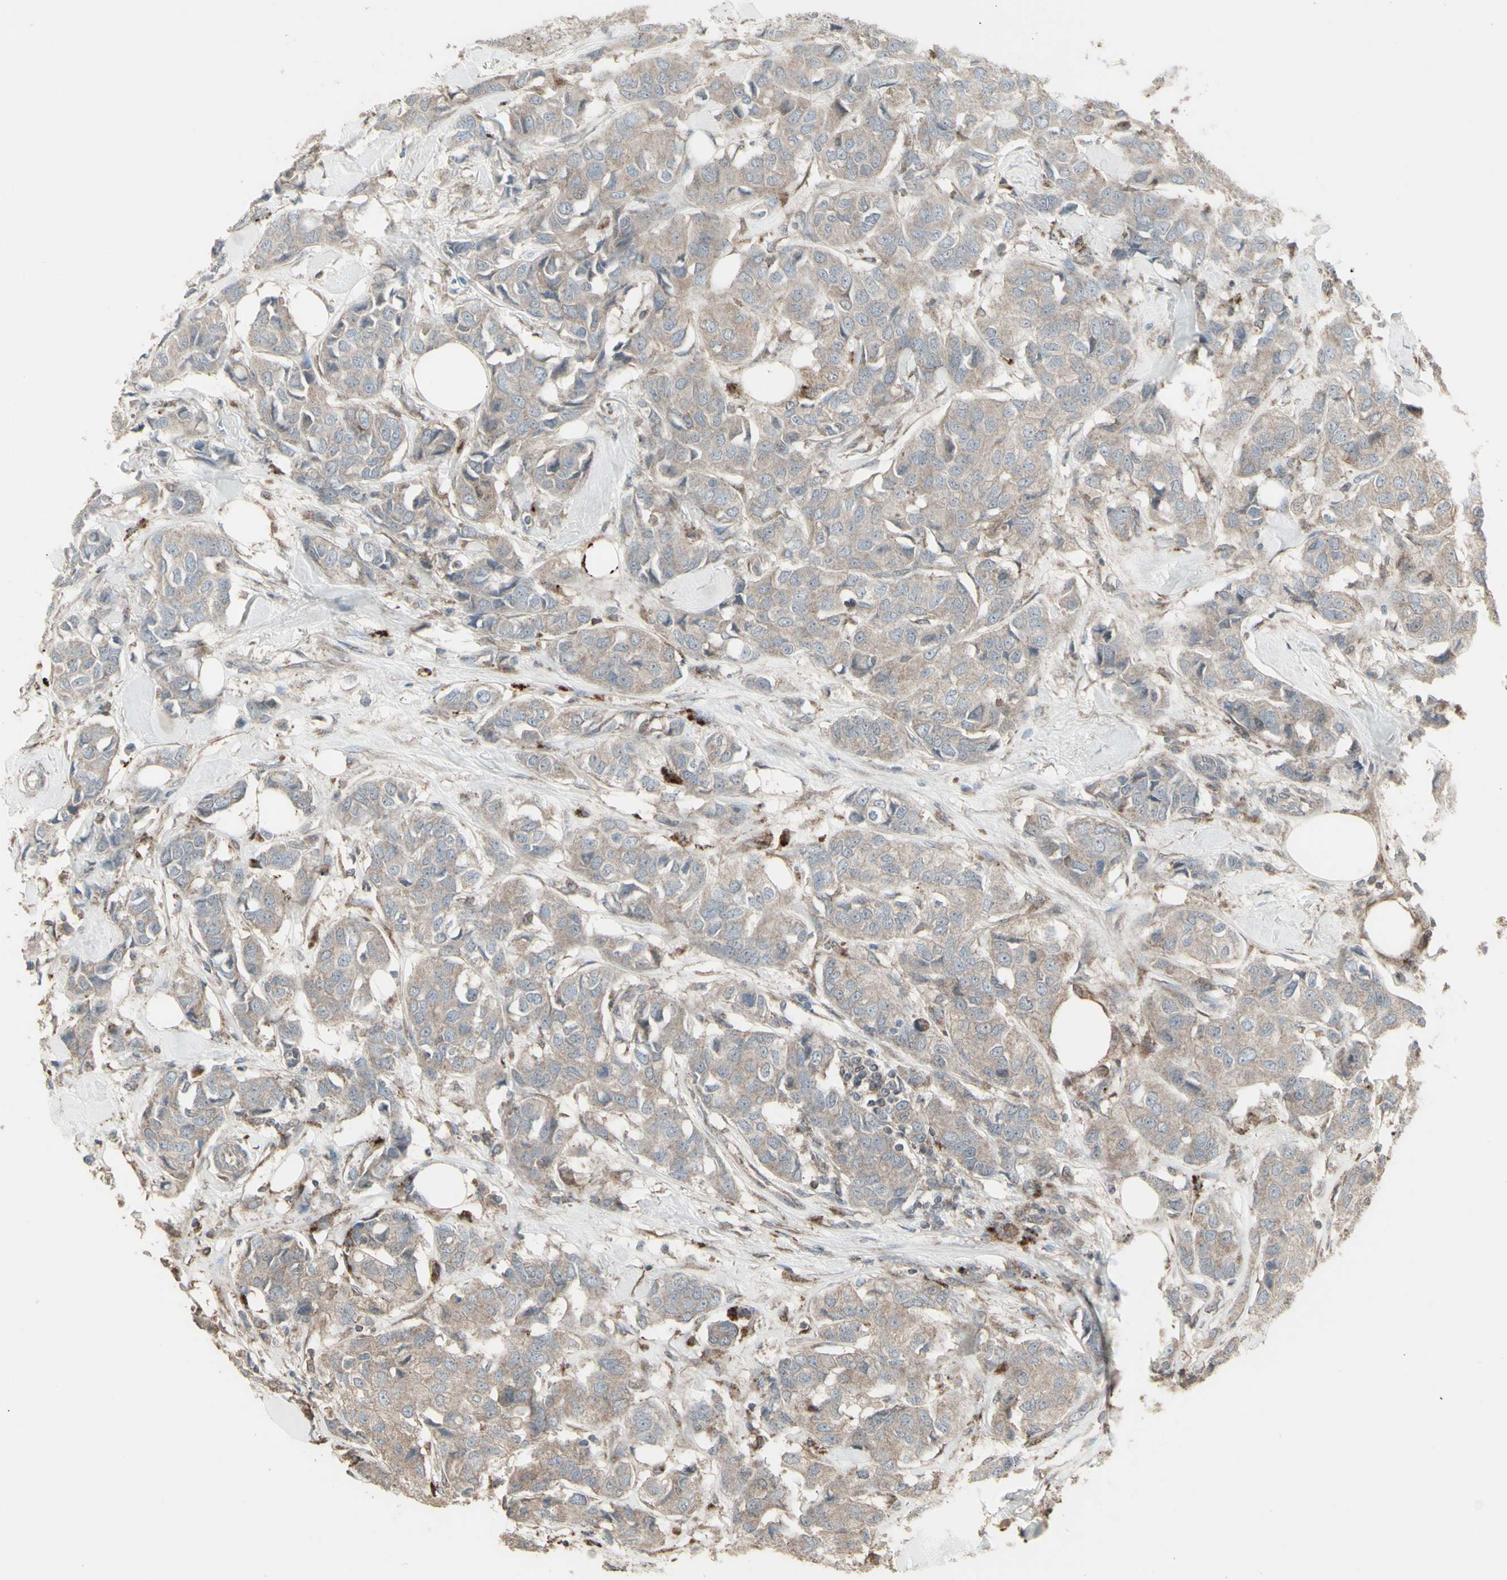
{"staining": {"intensity": "weak", "quantity": ">75%", "location": "cytoplasmic/membranous"}, "tissue": "breast cancer", "cell_type": "Tumor cells", "image_type": "cancer", "snomed": [{"axis": "morphology", "description": "Duct carcinoma"}, {"axis": "topography", "description": "Breast"}], "caption": "Immunohistochemical staining of intraductal carcinoma (breast) reveals low levels of weak cytoplasmic/membranous protein staining in about >75% of tumor cells.", "gene": "RNASEL", "patient": {"sex": "female", "age": 80}}